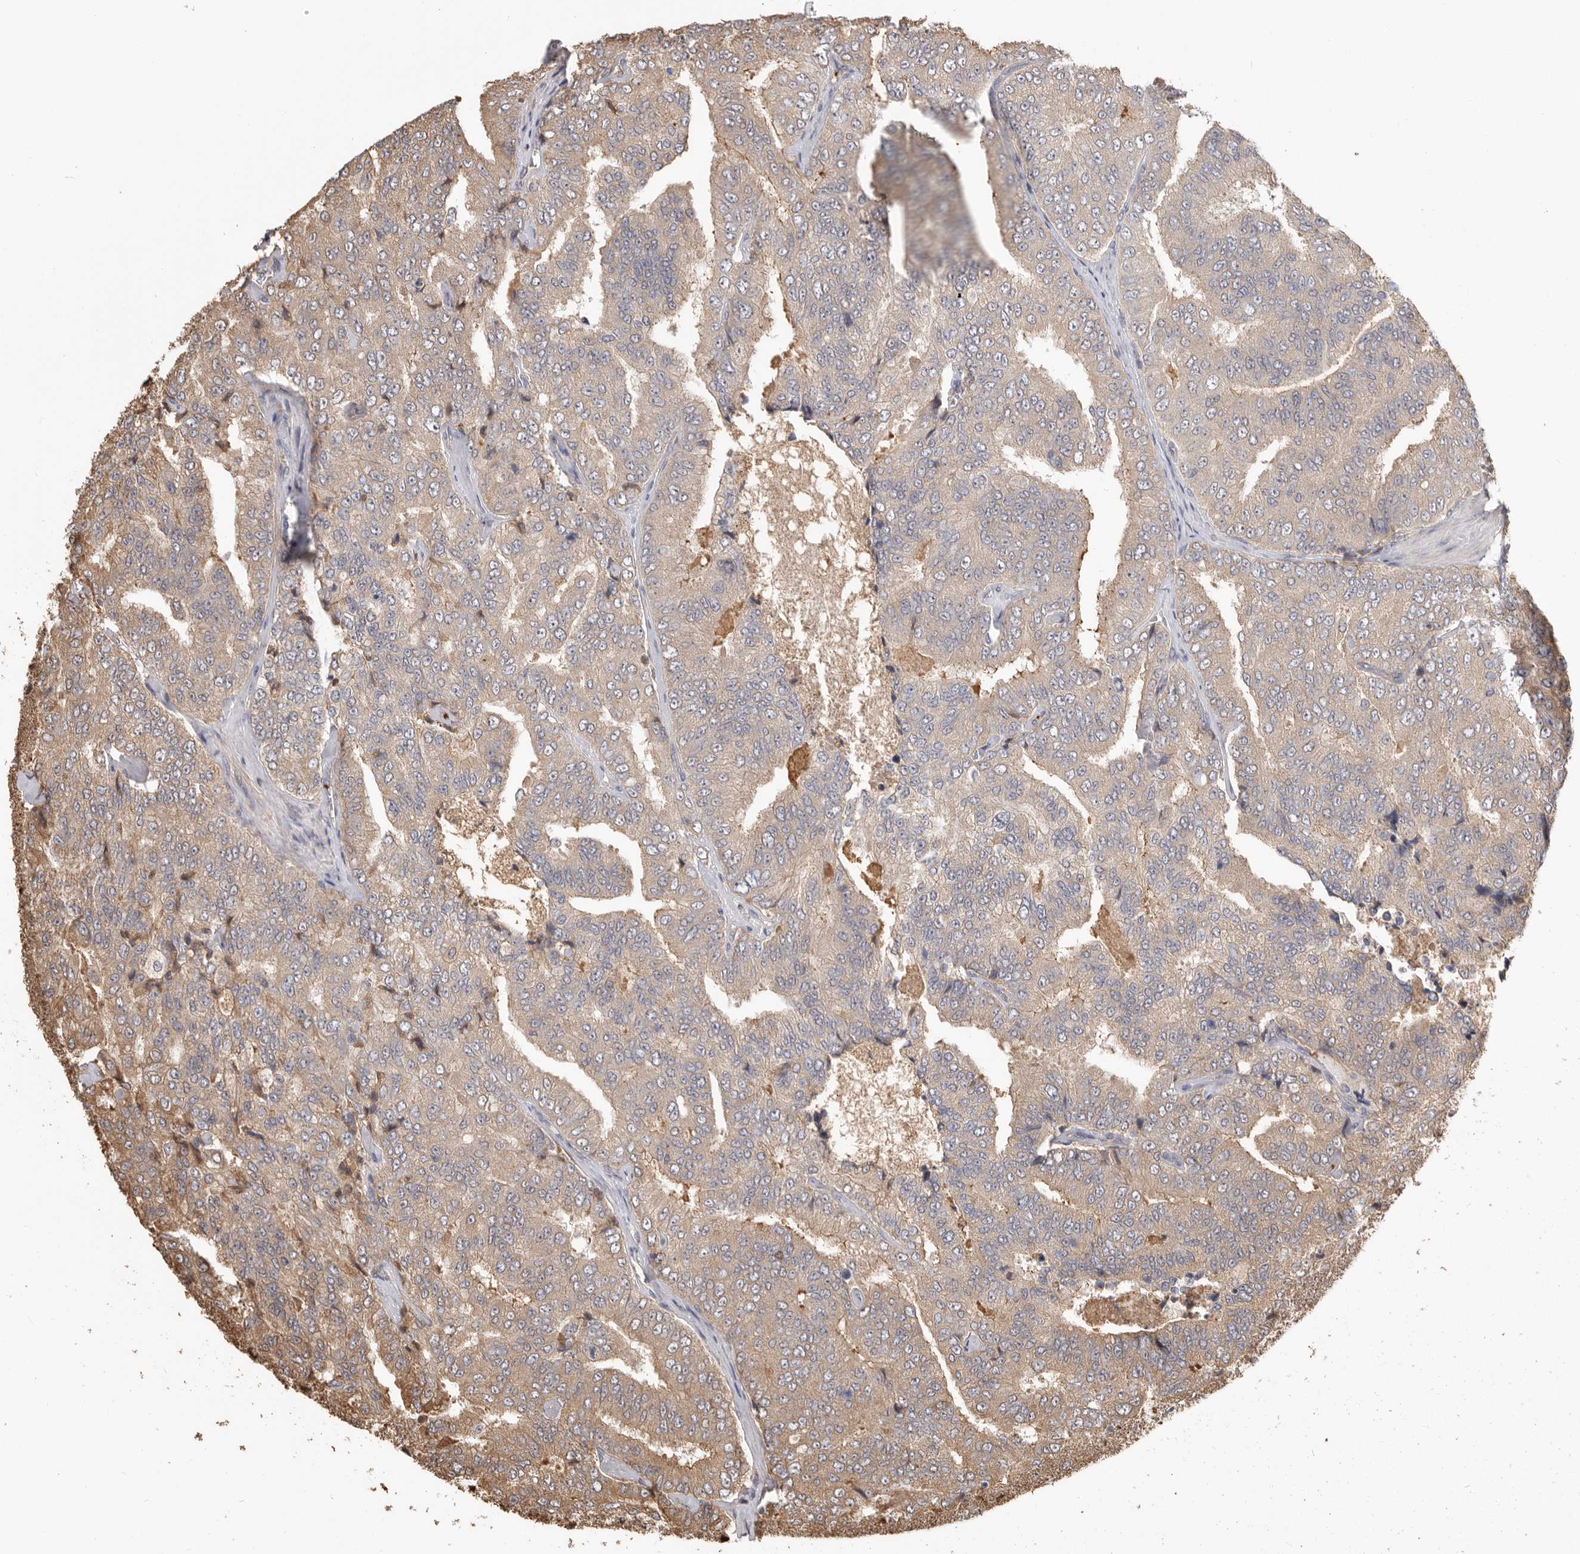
{"staining": {"intensity": "moderate", "quantity": ">75%", "location": "cytoplasmic/membranous"}, "tissue": "prostate cancer", "cell_type": "Tumor cells", "image_type": "cancer", "snomed": [{"axis": "morphology", "description": "Adenocarcinoma, High grade"}, {"axis": "topography", "description": "Prostate"}], "caption": "The histopathology image displays staining of prostate cancer (high-grade adenocarcinoma), revealing moderate cytoplasmic/membranous protein staining (brown color) within tumor cells.", "gene": "CDC42BPB", "patient": {"sex": "male", "age": 58}}